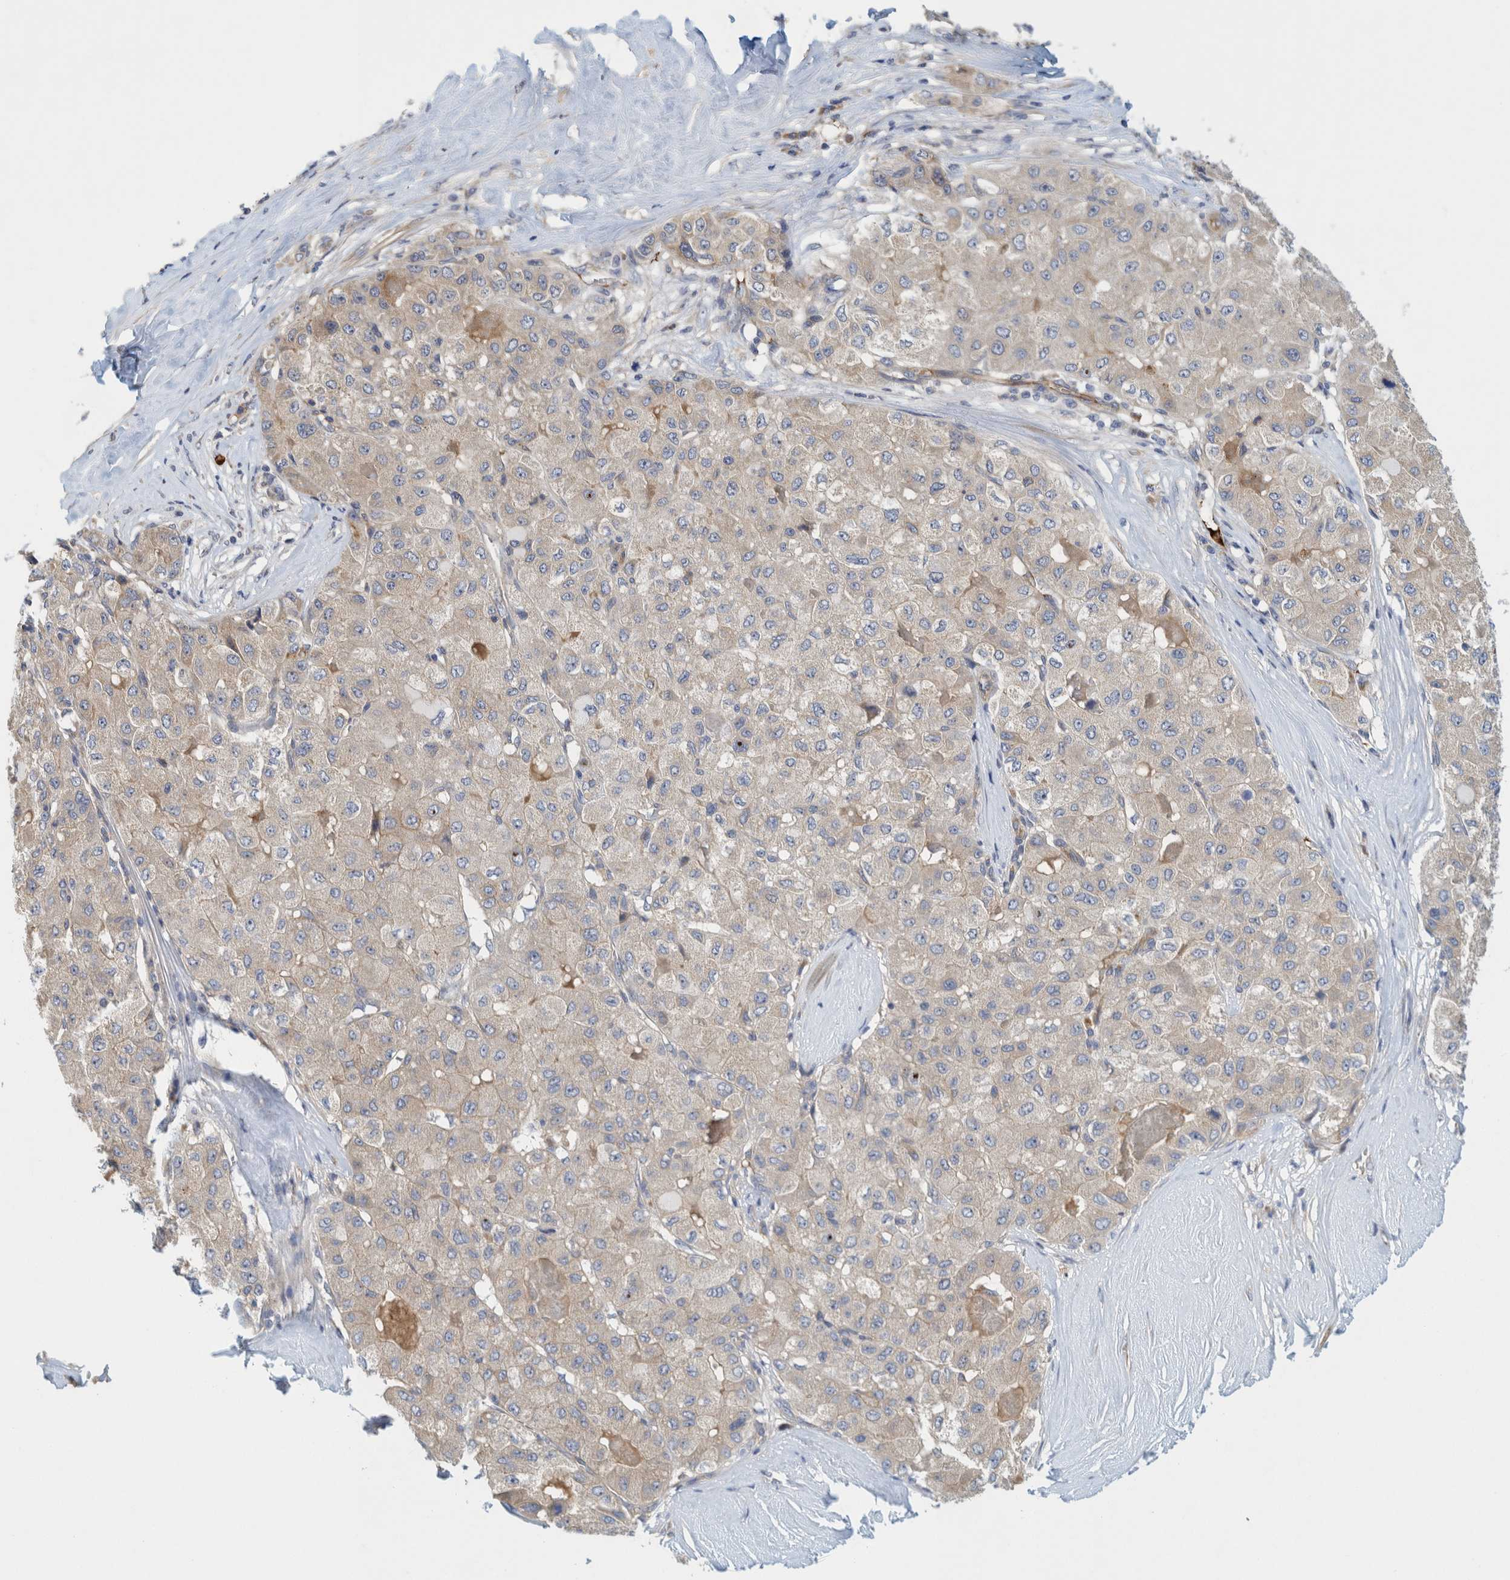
{"staining": {"intensity": "negative", "quantity": "none", "location": "none"}, "tissue": "liver cancer", "cell_type": "Tumor cells", "image_type": "cancer", "snomed": [{"axis": "morphology", "description": "Carcinoma, Hepatocellular, NOS"}, {"axis": "topography", "description": "Liver"}], "caption": "Micrograph shows no significant protein positivity in tumor cells of liver cancer. Brightfield microscopy of IHC stained with DAB (3,3'-diaminobenzidine) (brown) and hematoxylin (blue), captured at high magnification.", "gene": "ZNF324B", "patient": {"sex": "male", "age": 80}}